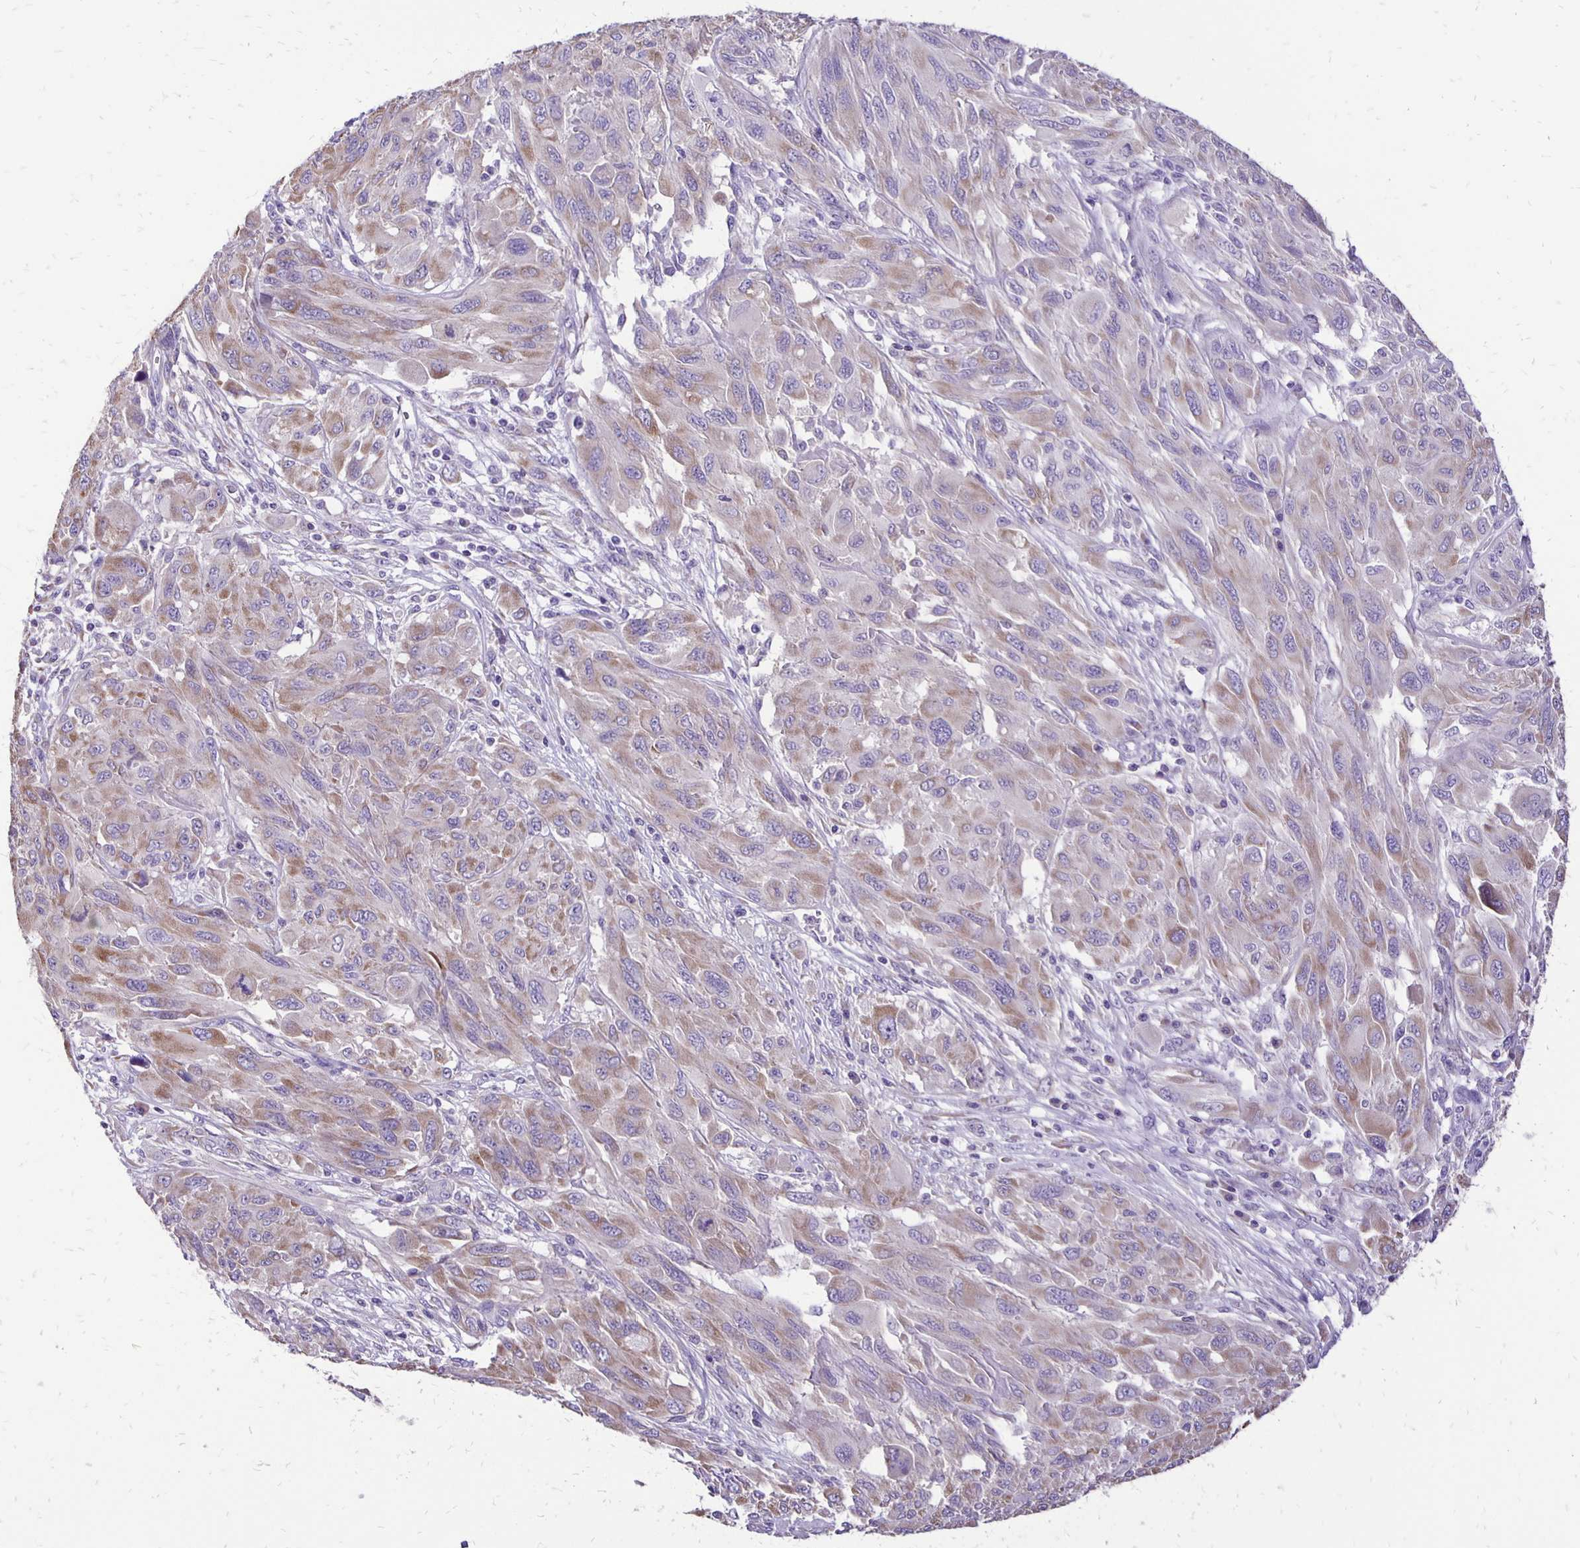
{"staining": {"intensity": "weak", "quantity": ">75%", "location": "cytoplasmic/membranous"}, "tissue": "melanoma", "cell_type": "Tumor cells", "image_type": "cancer", "snomed": [{"axis": "morphology", "description": "Malignant melanoma, NOS"}, {"axis": "topography", "description": "Skin"}], "caption": "A photomicrograph of melanoma stained for a protein reveals weak cytoplasmic/membranous brown staining in tumor cells. (DAB (3,3'-diaminobenzidine) = brown stain, brightfield microscopy at high magnification).", "gene": "ANKRD45", "patient": {"sex": "female", "age": 91}}